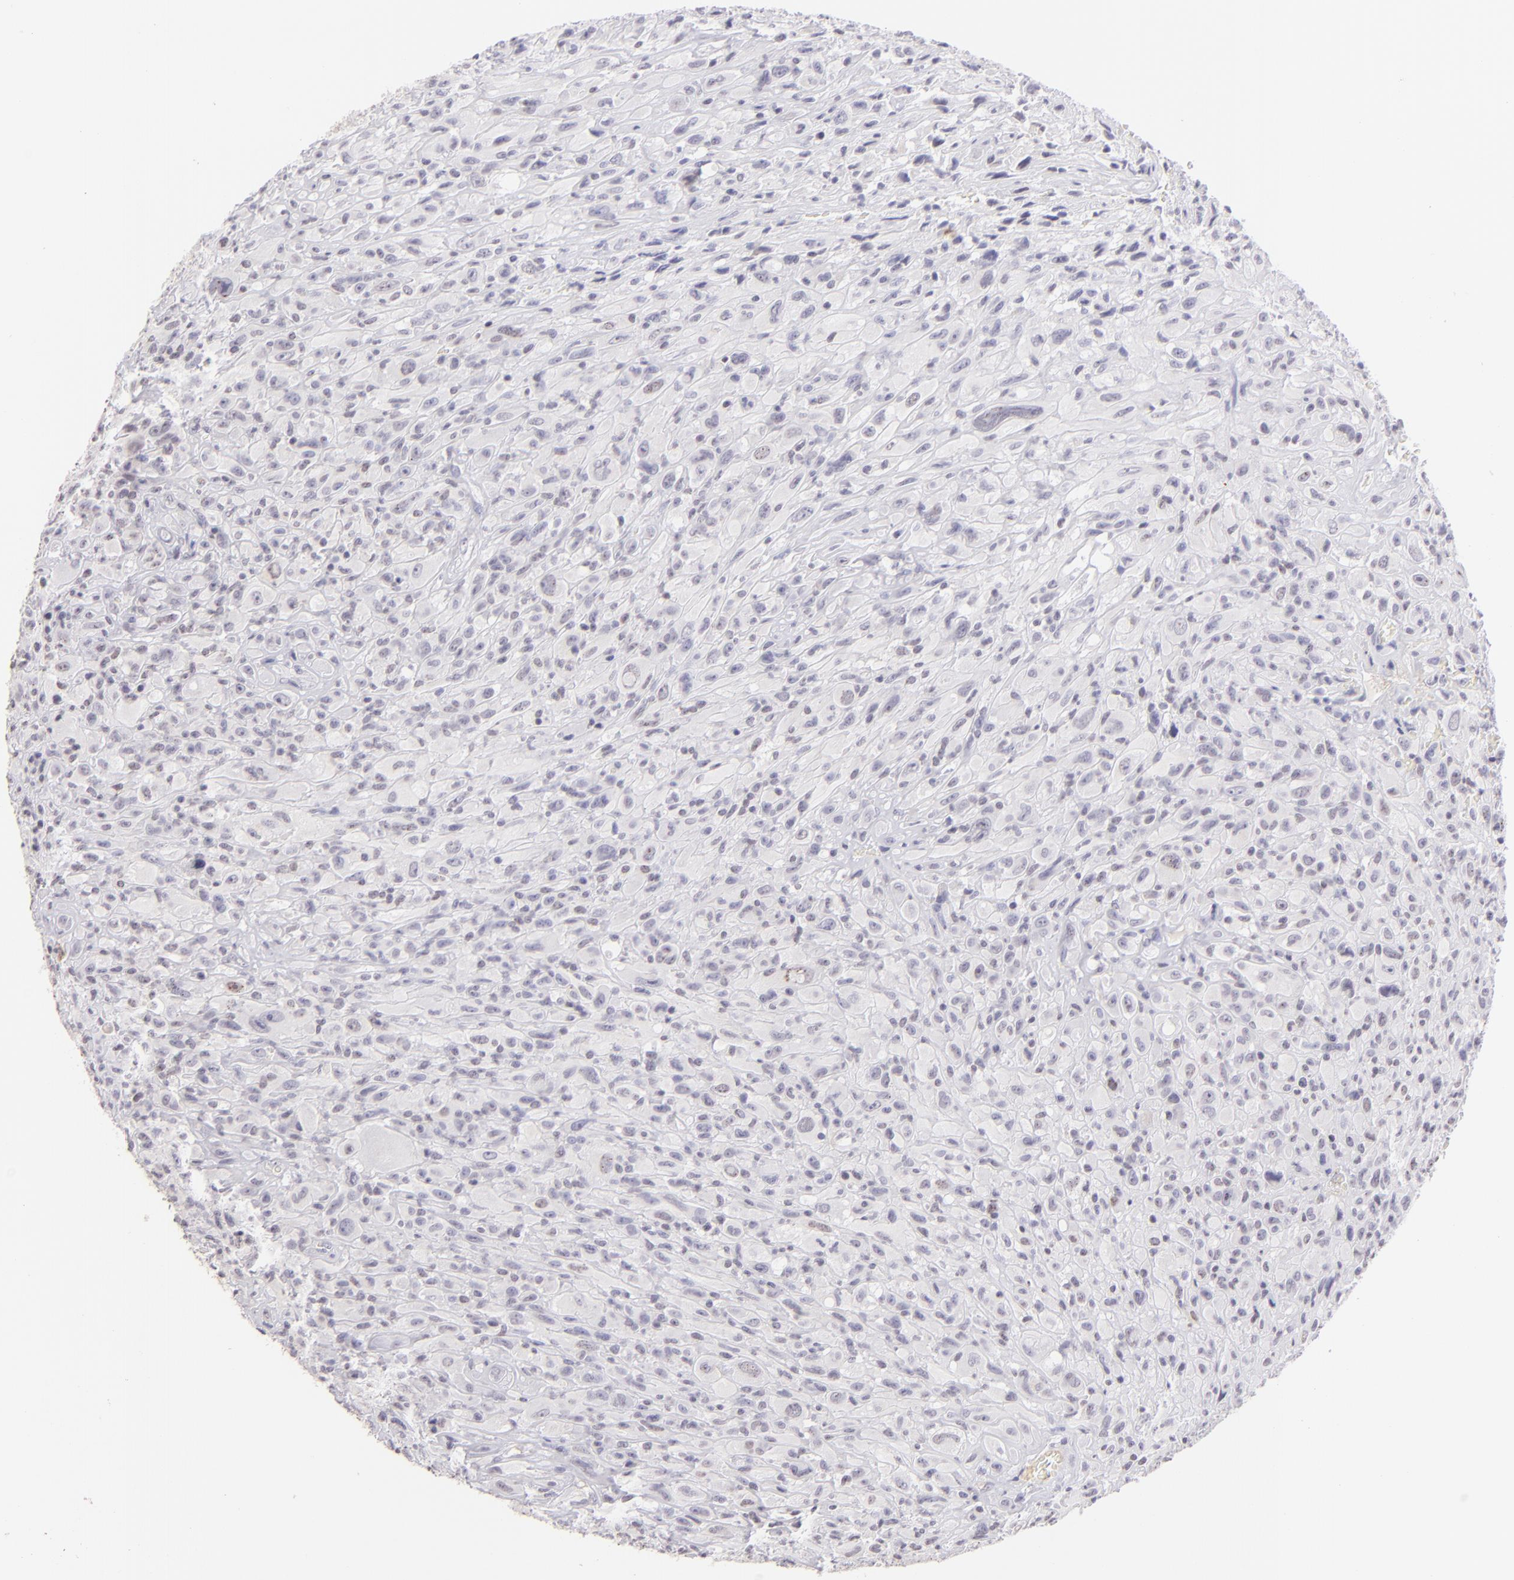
{"staining": {"intensity": "negative", "quantity": "none", "location": "none"}, "tissue": "glioma", "cell_type": "Tumor cells", "image_type": "cancer", "snomed": [{"axis": "morphology", "description": "Glioma, malignant, High grade"}, {"axis": "topography", "description": "Brain"}], "caption": "There is no significant expression in tumor cells of malignant high-grade glioma.", "gene": "MAGEA1", "patient": {"sex": "male", "age": 48}}